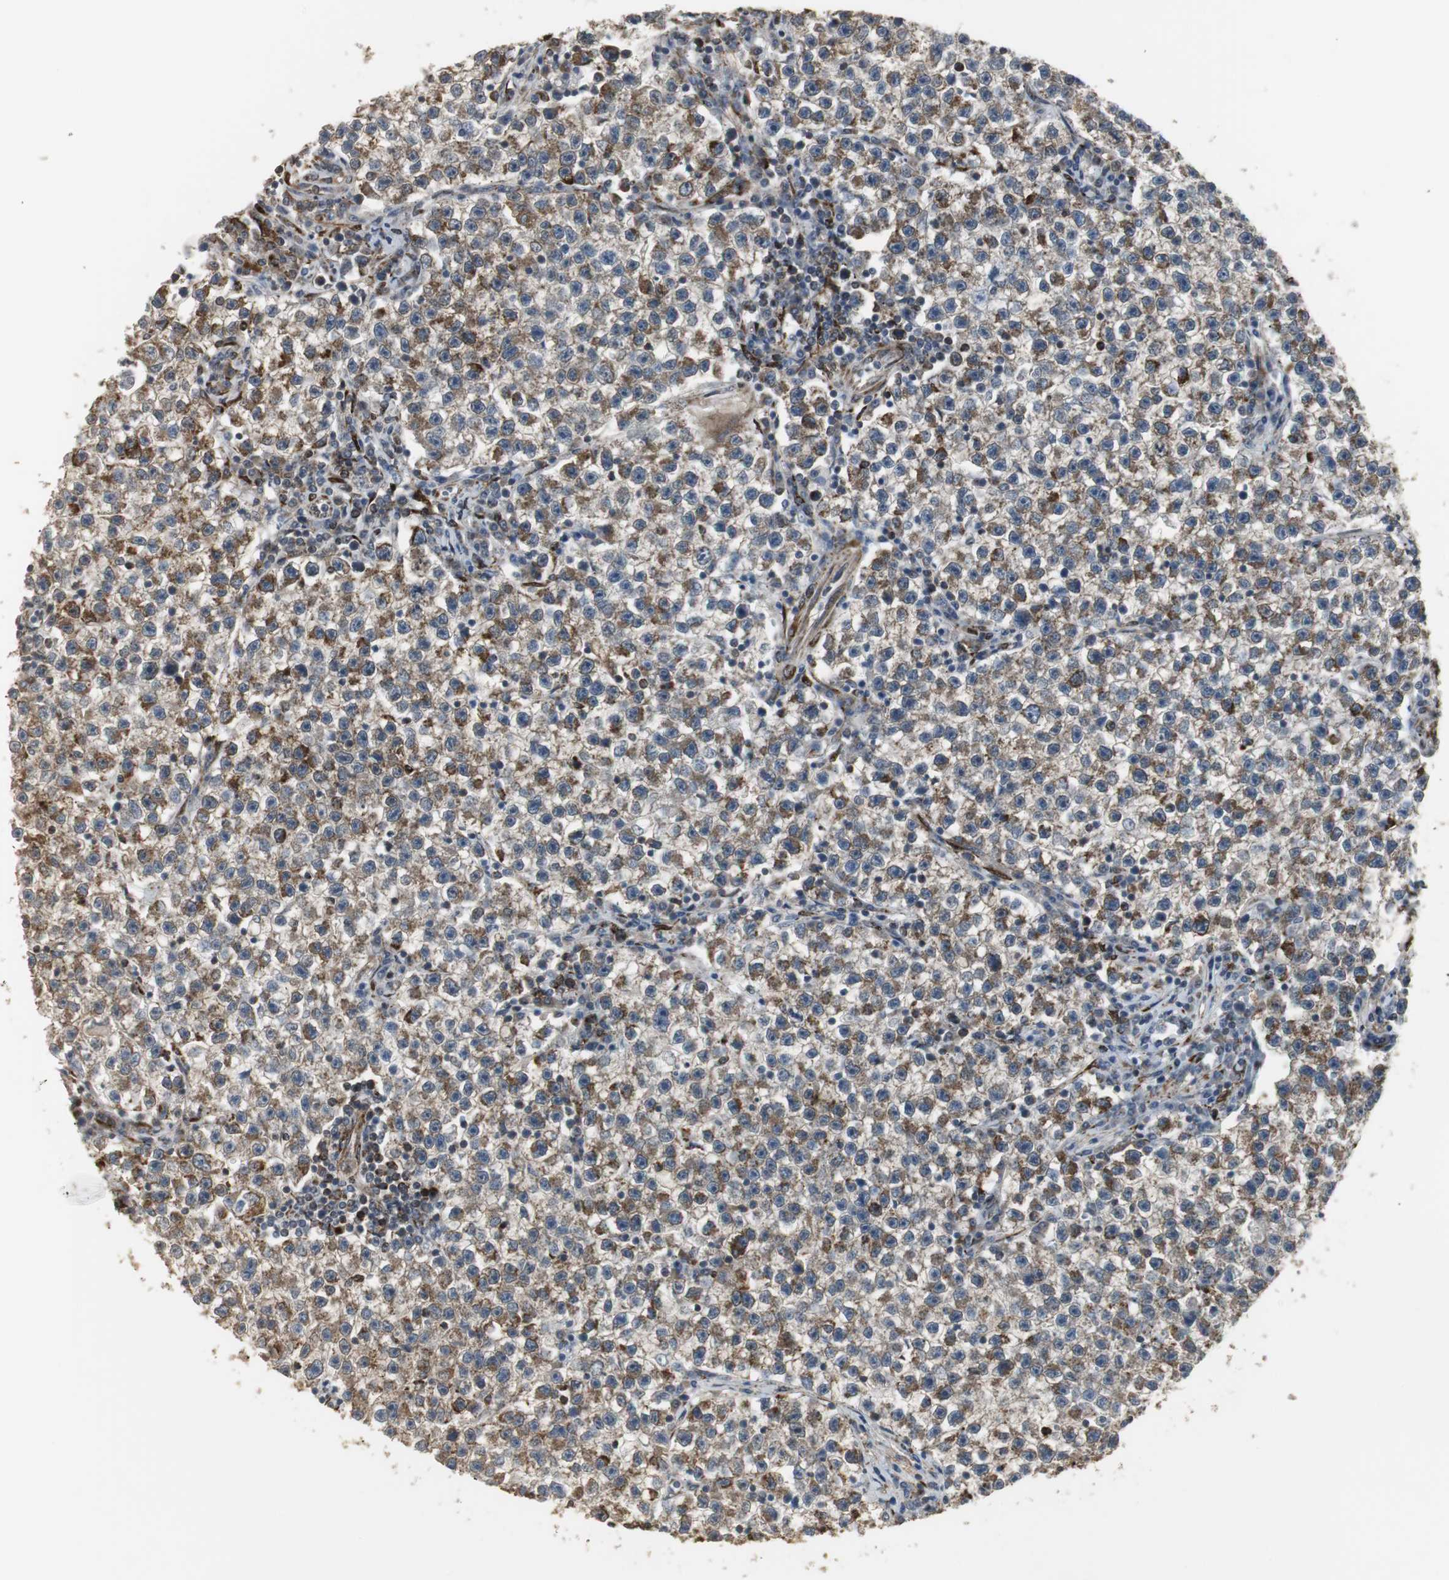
{"staining": {"intensity": "moderate", "quantity": ">75%", "location": "cytoplasmic/membranous"}, "tissue": "testis cancer", "cell_type": "Tumor cells", "image_type": "cancer", "snomed": [{"axis": "morphology", "description": "Seminoma, NOS"}, {"axis": "topography", "description": "Testis"}], "caption": "Immunohistochemical staining of seminoma (testis) shows moderate cytoplasmic/membranous protein staining in approximately >75% of tumor cells. The staining is performed using DAB (3,3'-diaminobenzidine) brown chromogen to label protein expression. The nuclei are counter-stained blue using hematoxylin.", "gene": "PLIN3", "patient": {"sex": "male", "age": 22}}